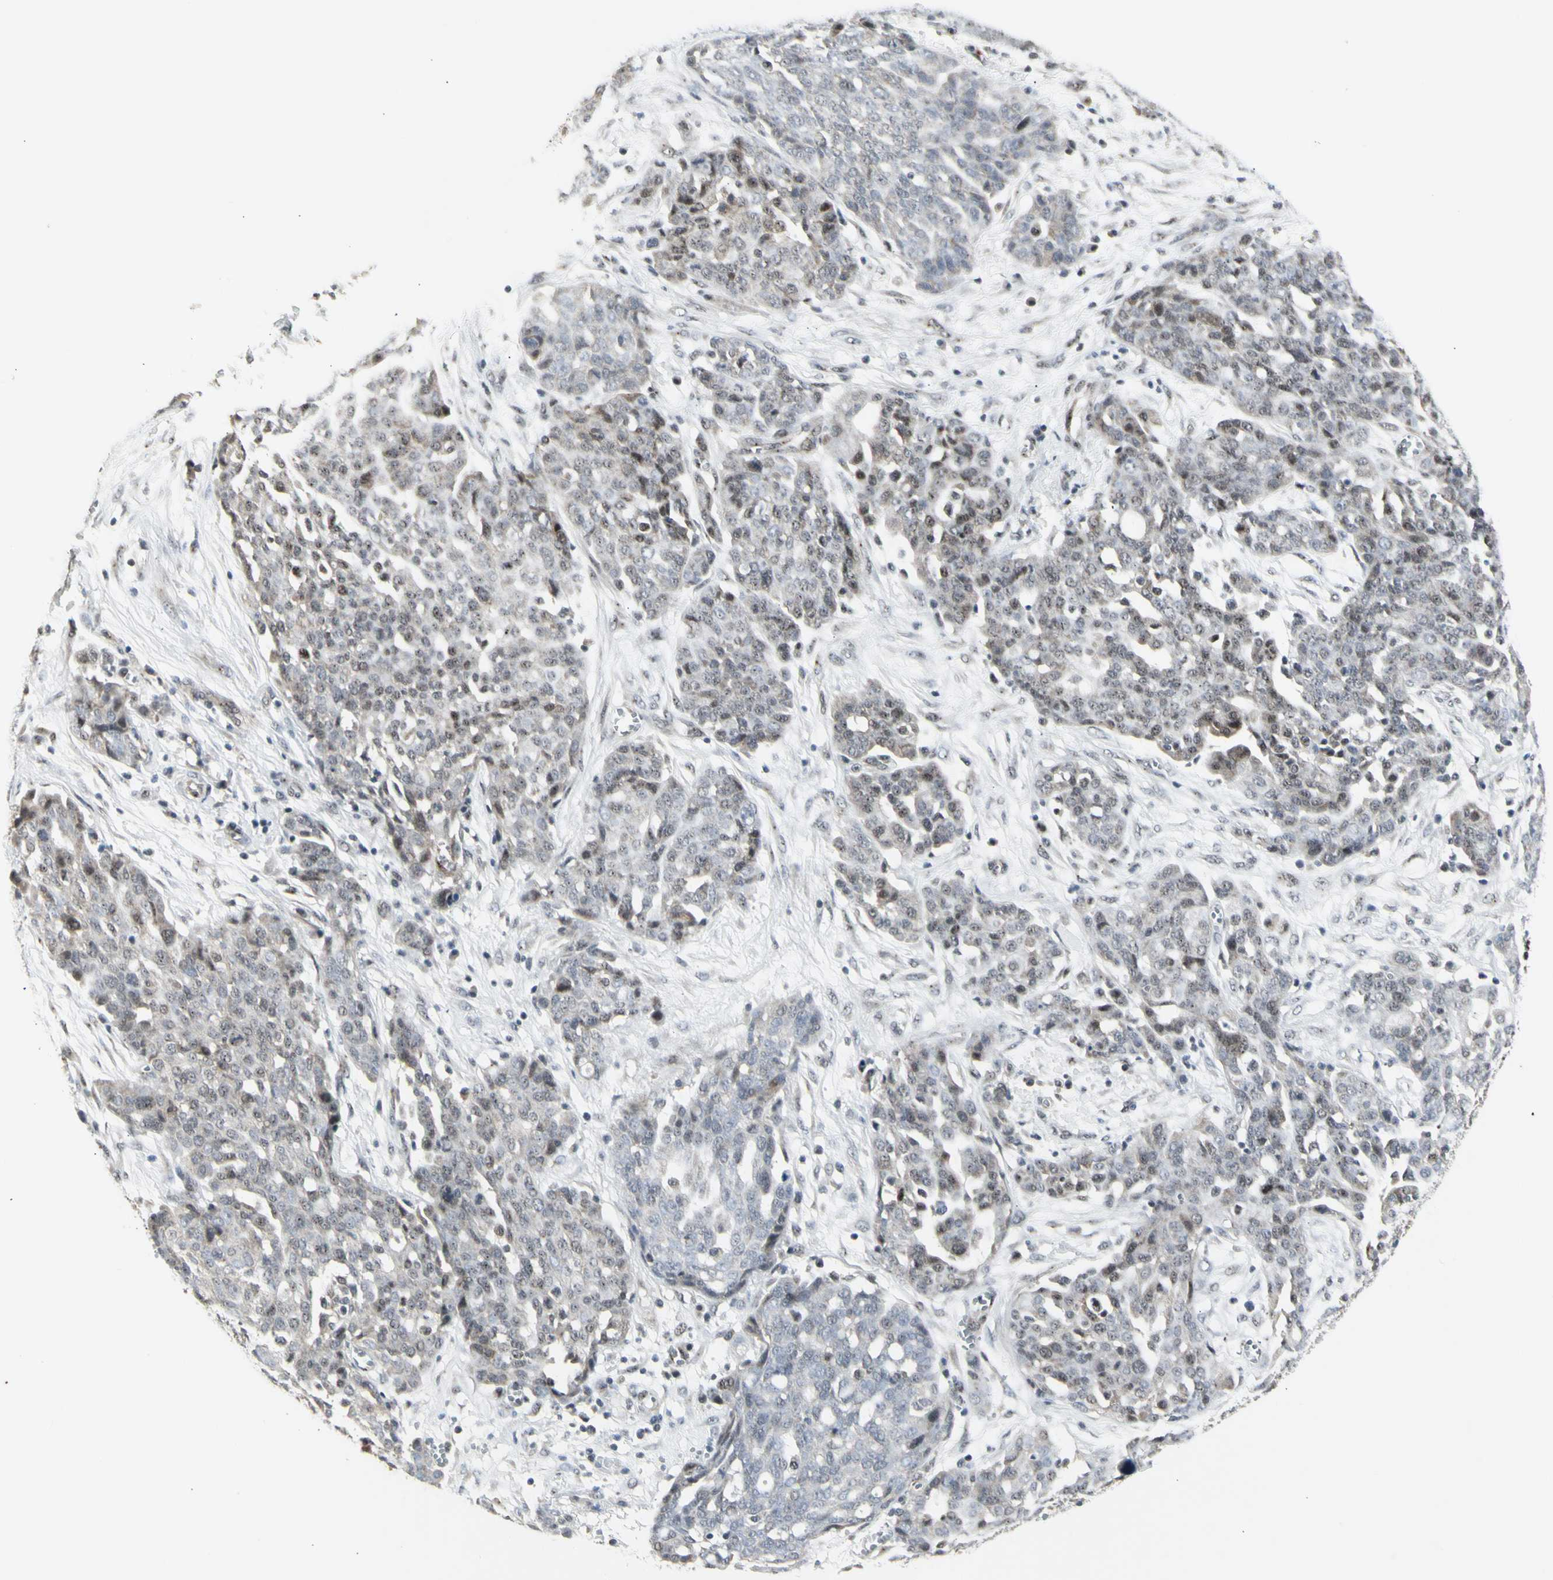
{"staining": {"intensity": "weak", "quantity": "<25%", "location": "nuclear"}, "tissue": "ovarian cancer", "cell_type": "Tumor cells", "image_type": "cancer", "snomed": [{"axis": "morphology", "description": "Cystadenocarcinoma, serous, NOS"}, {"axis": "topography", "description": "Soft tissue"}, {"axis": "topography", "description": "Ovary"}], "caption": "Human ovarian cancer (serous cystadenocarcinoma) stained for a protein using immunohistochemistry (IHC) demonstrates no expression in tumor cells.", "gene": "DHRS7B", "patient": {"sex": "female", "age": 57}}